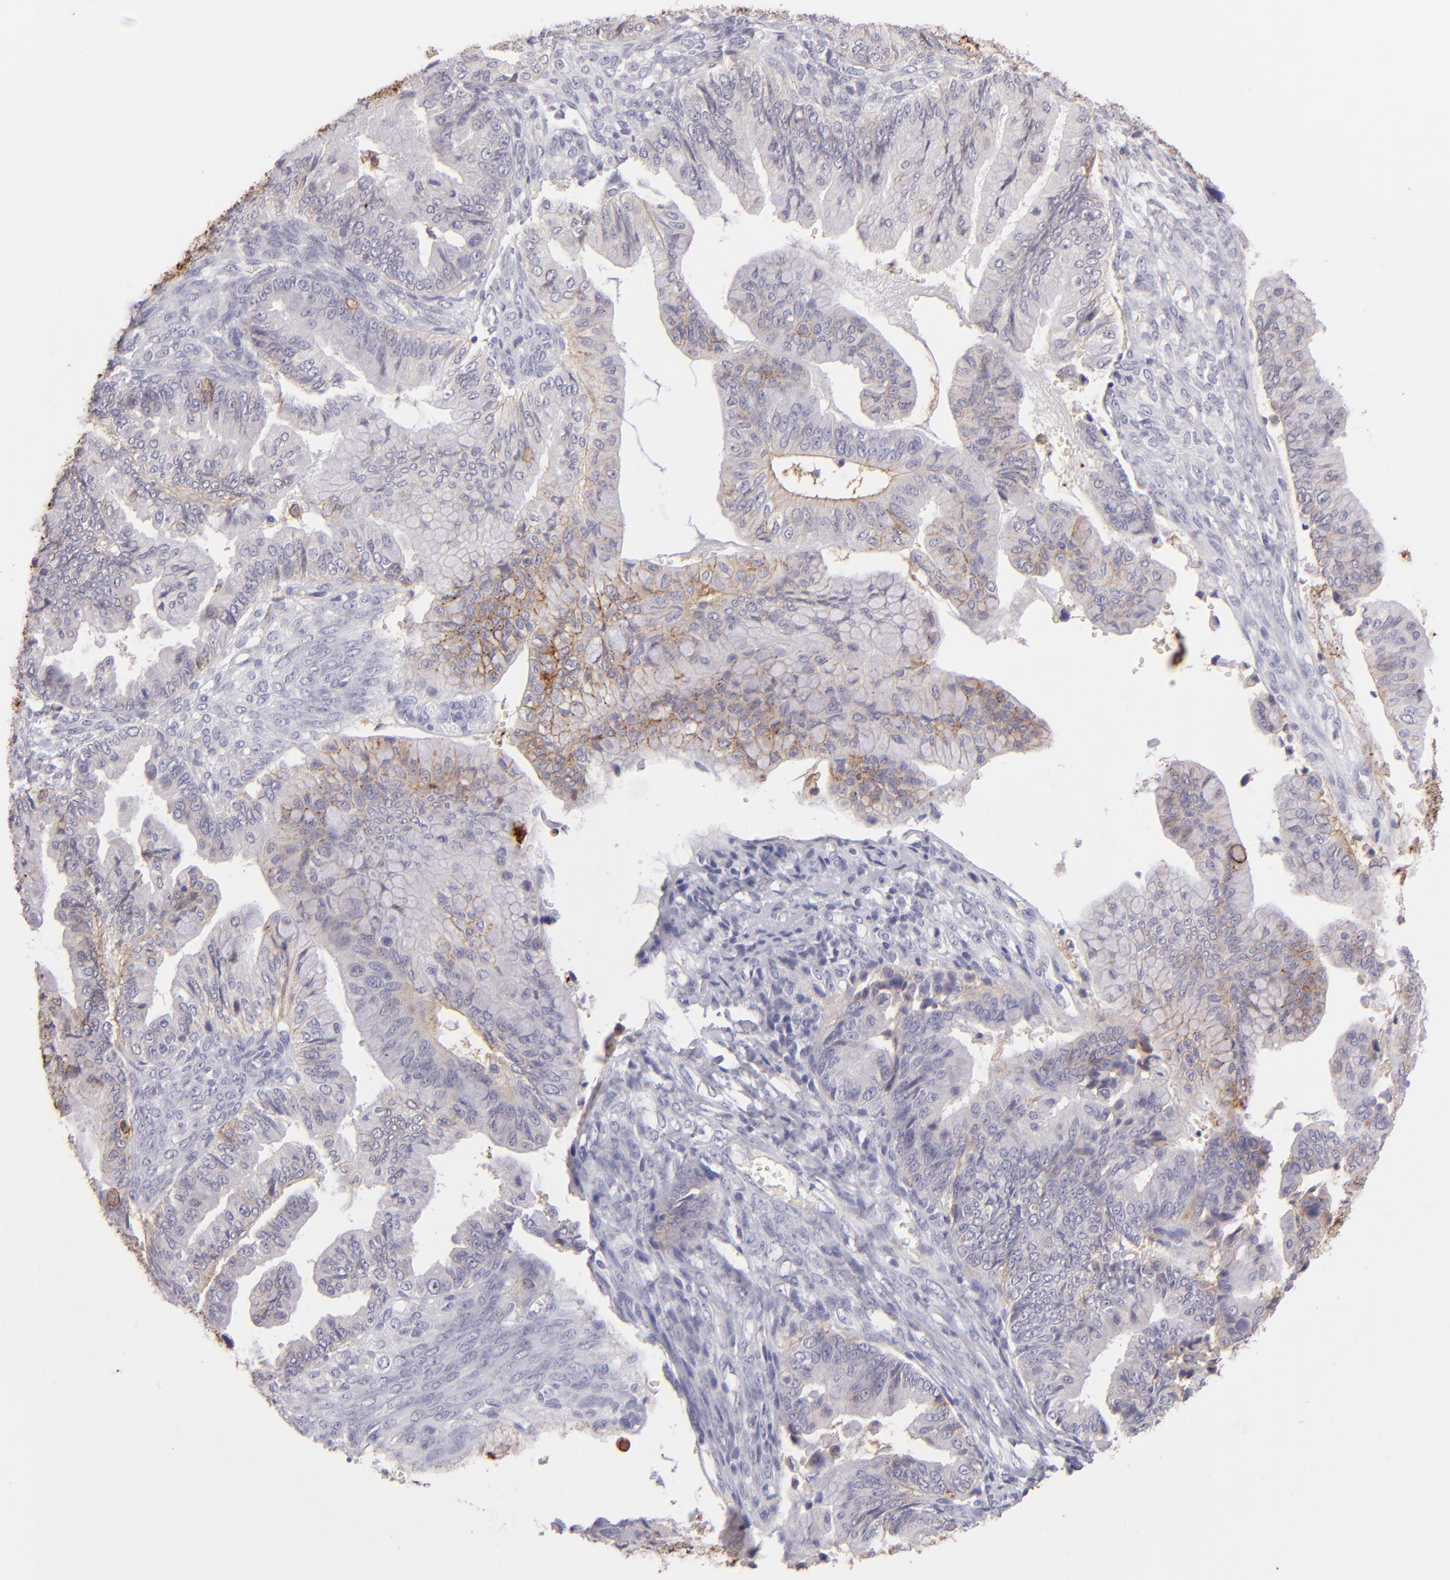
{"staining": {"intensity": "moderate", "quantity": "25%-75%", "location": "cytoplasmic/membranous"}, "tissue": "ovarian cancer", "cell_type": "Tumor cells", "image_type": "cancer", "snomed": [{"axis": "morphology", "description": "Cystadenocarcinoma, mucinous, NOS"}, {"axis": "topography", "description": "Ovary"}], "caption": "Human mucinous cystadenocarcinoma (ovarian) stained with a brown dye demonstrates moderate cytoplasmic/membranous positive positivity in about 25%-75% of tumor cells.", "gene": "CLDN4", "patient": {"sex": "female", "age": 36}}